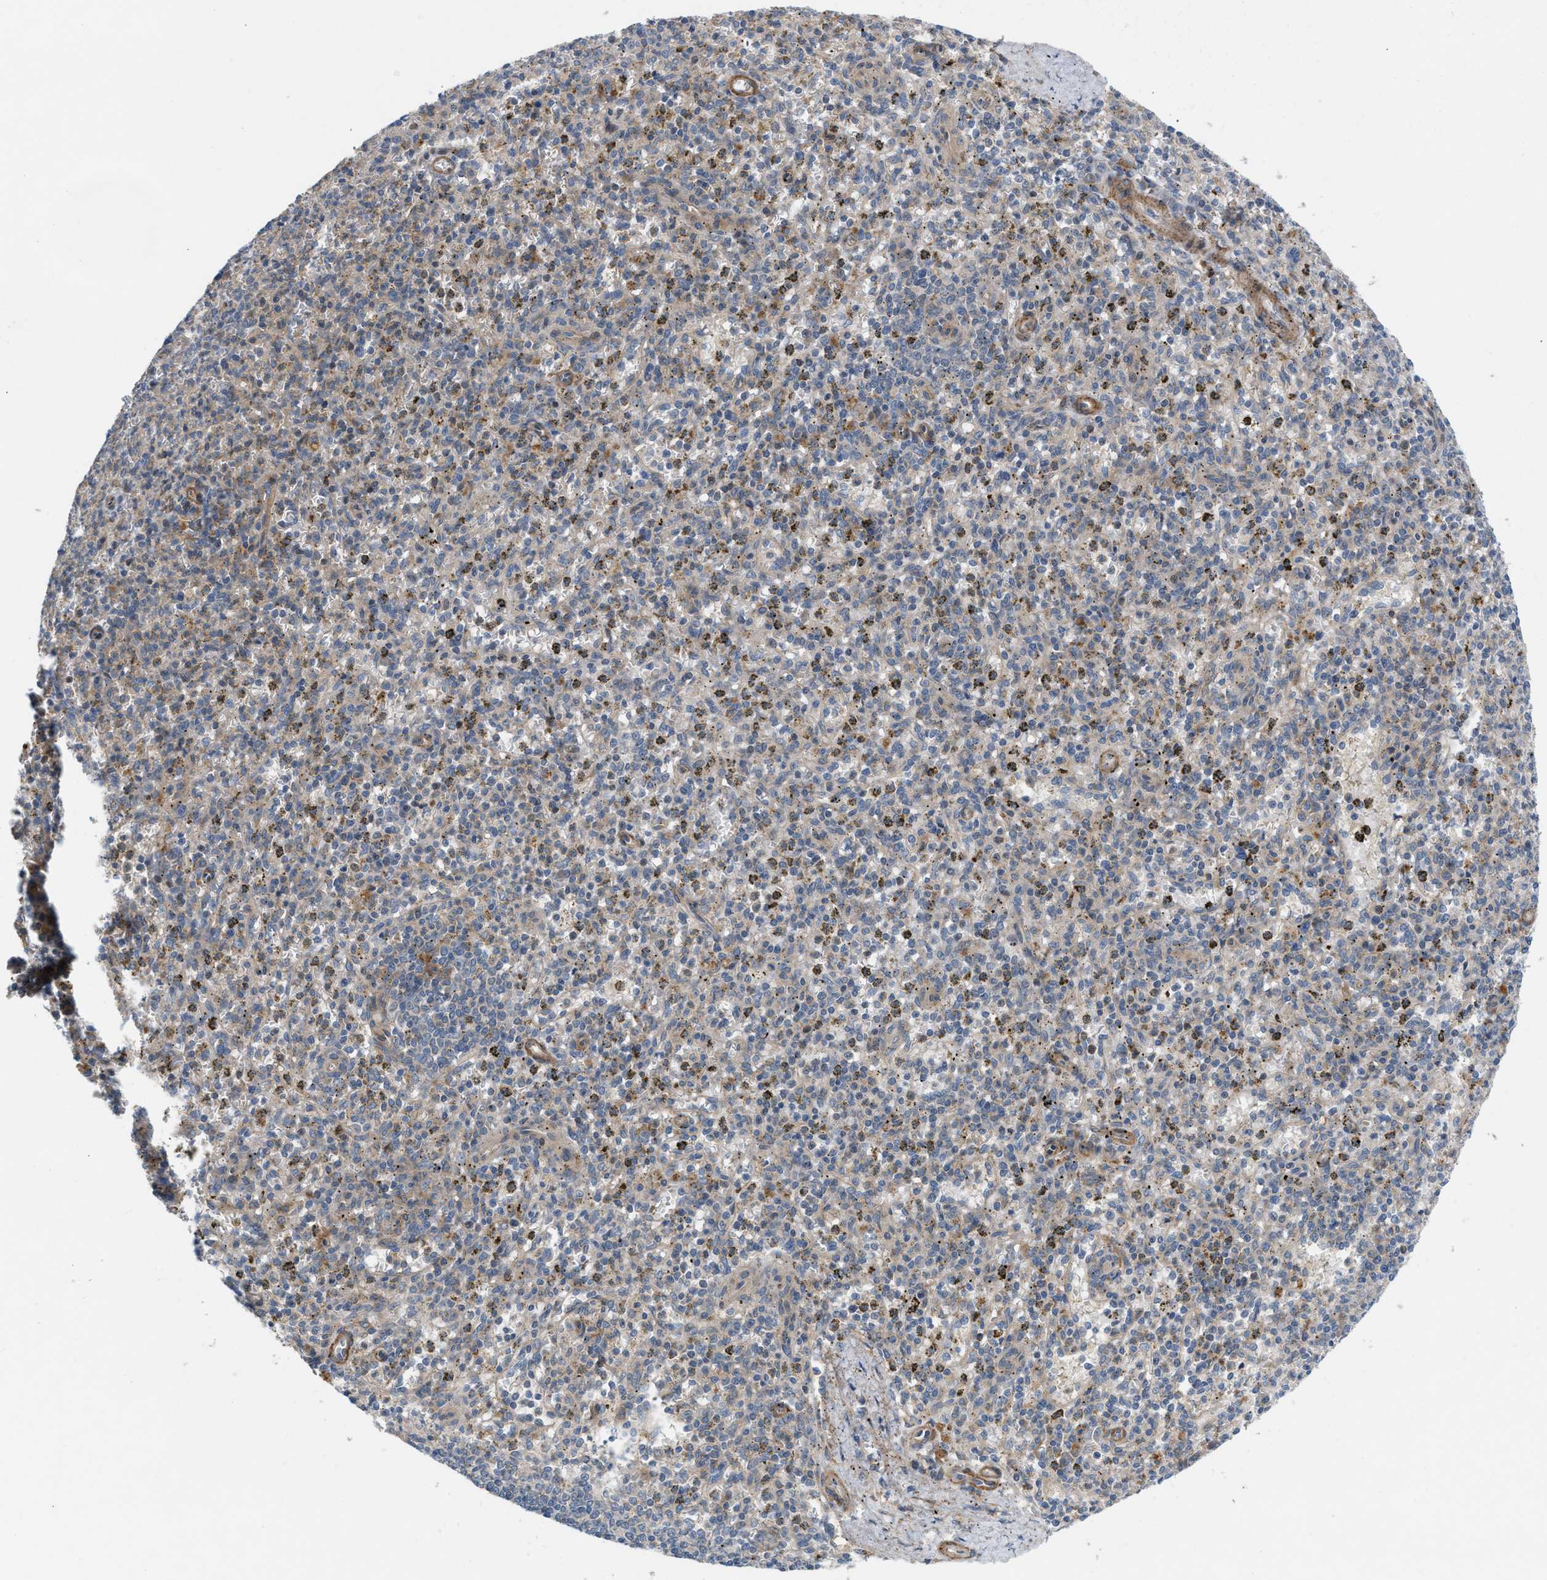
{"staining": {"intensity": "weak", "quantity": "<25%", "location": "cytoplasmic/membranous"}, "tissue": "spleen", "cell_type": "Cells in red pulp", "image_type": "normal", "snomed": [{"axis": "morphology", "description": "Normal tissue, NOS"}, {"axis": "topography", "description": "Spleen"}], "caption": "Immunohistochemistry (IHC) of unremarkable human spleen exhibits no positivity in cells in red pulp.", "gene": "CYB5D1", "patient": {"sex": "male", "age": 72}}